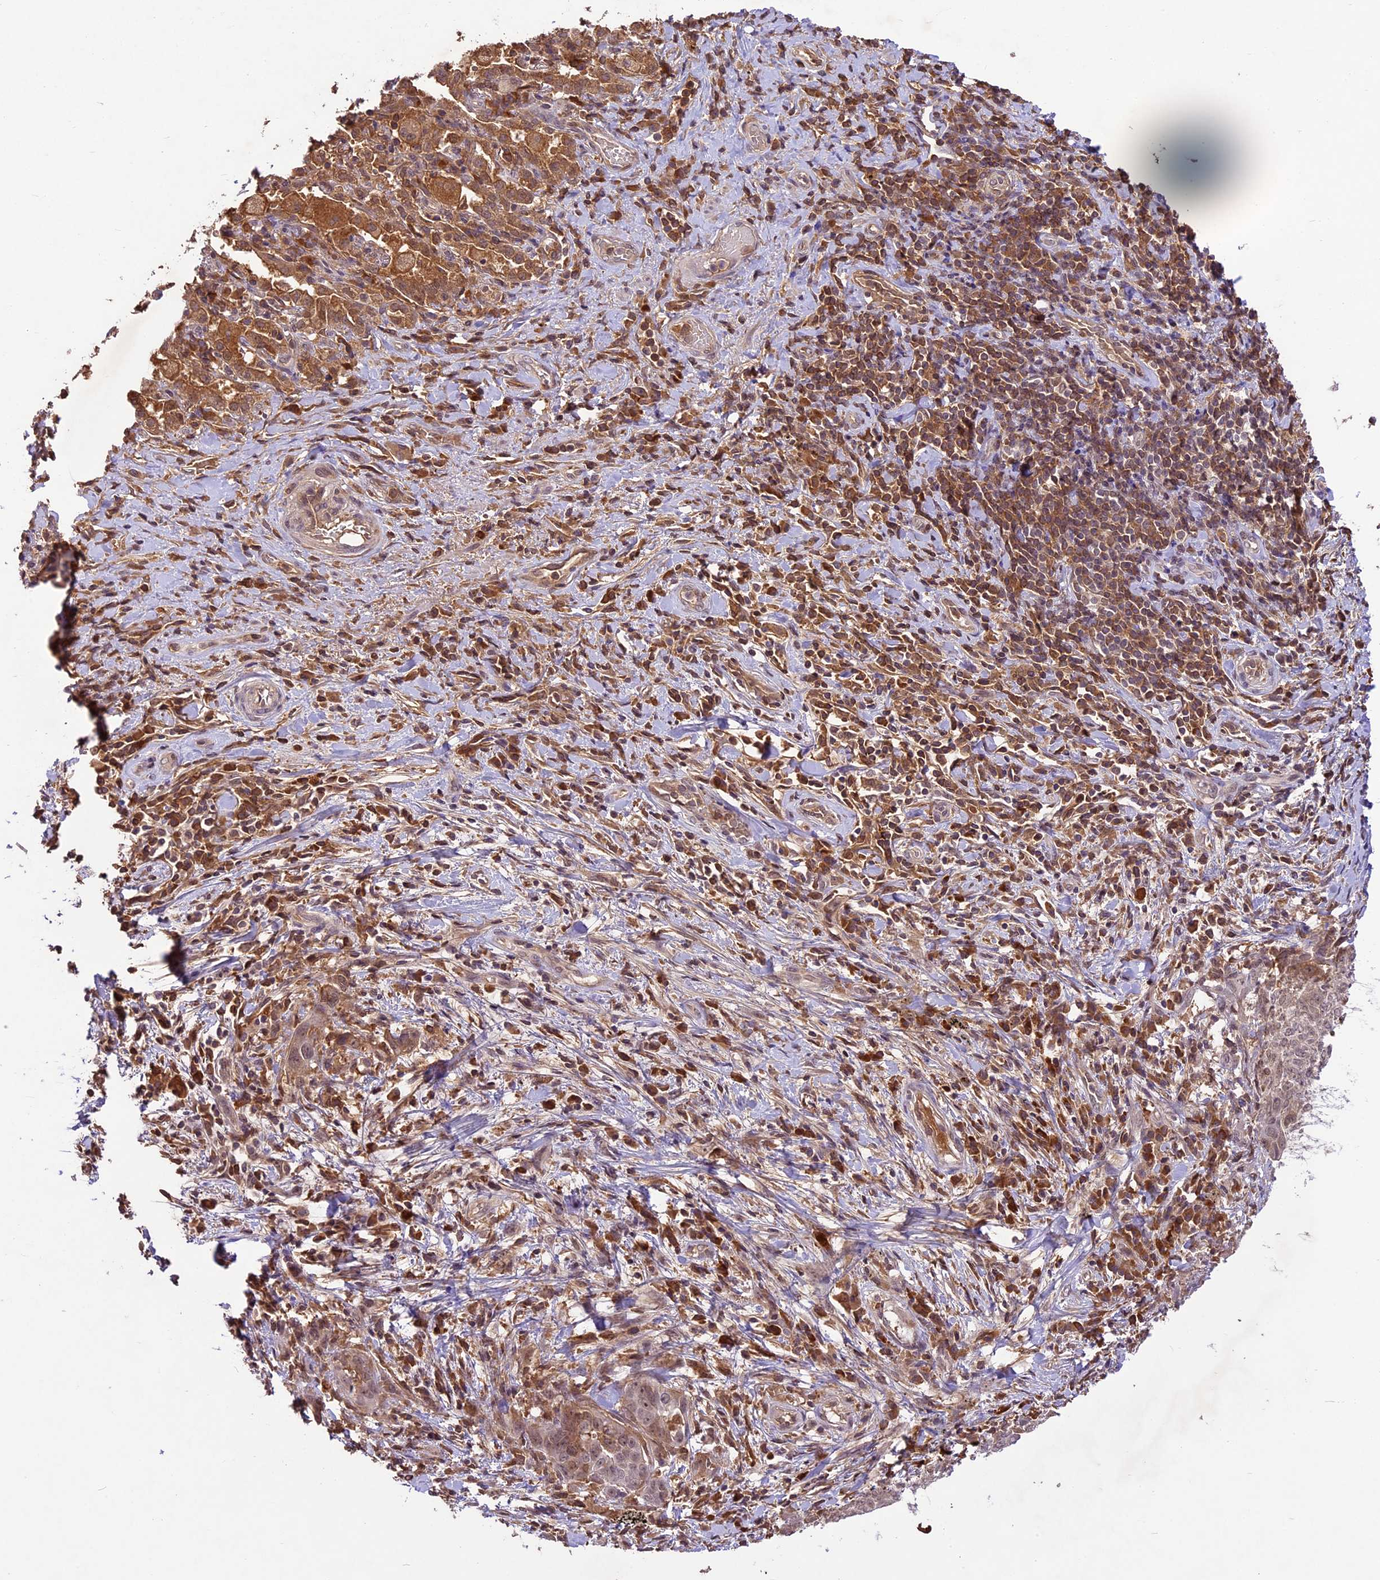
{"staining": {"intensity": "weak", "quantity": ">75%", "location": "nuclear"}, "tissue": "adipose tissue", "cell_type": "Adipocytes", "image_type": "normal", "snomed": [{"axis": "morphology", "description": "Normal tissue, NOS"}, {"axis": "morphology", "description": "Squamous cell carcinoma, NOS"}, {"axis": "topography", "description": "Bronchus"}, {"axis": "topography", "description": "Lung"}], "caption": "Protein expression analysis of benign human adipose tissue reveals weak nuclear staining in approximately >75% of adipocytes. (IHC, brightfield microscopy, high magnification).", "gene": "ATP10A", "patient": {"sex": "male", "age": 64}}